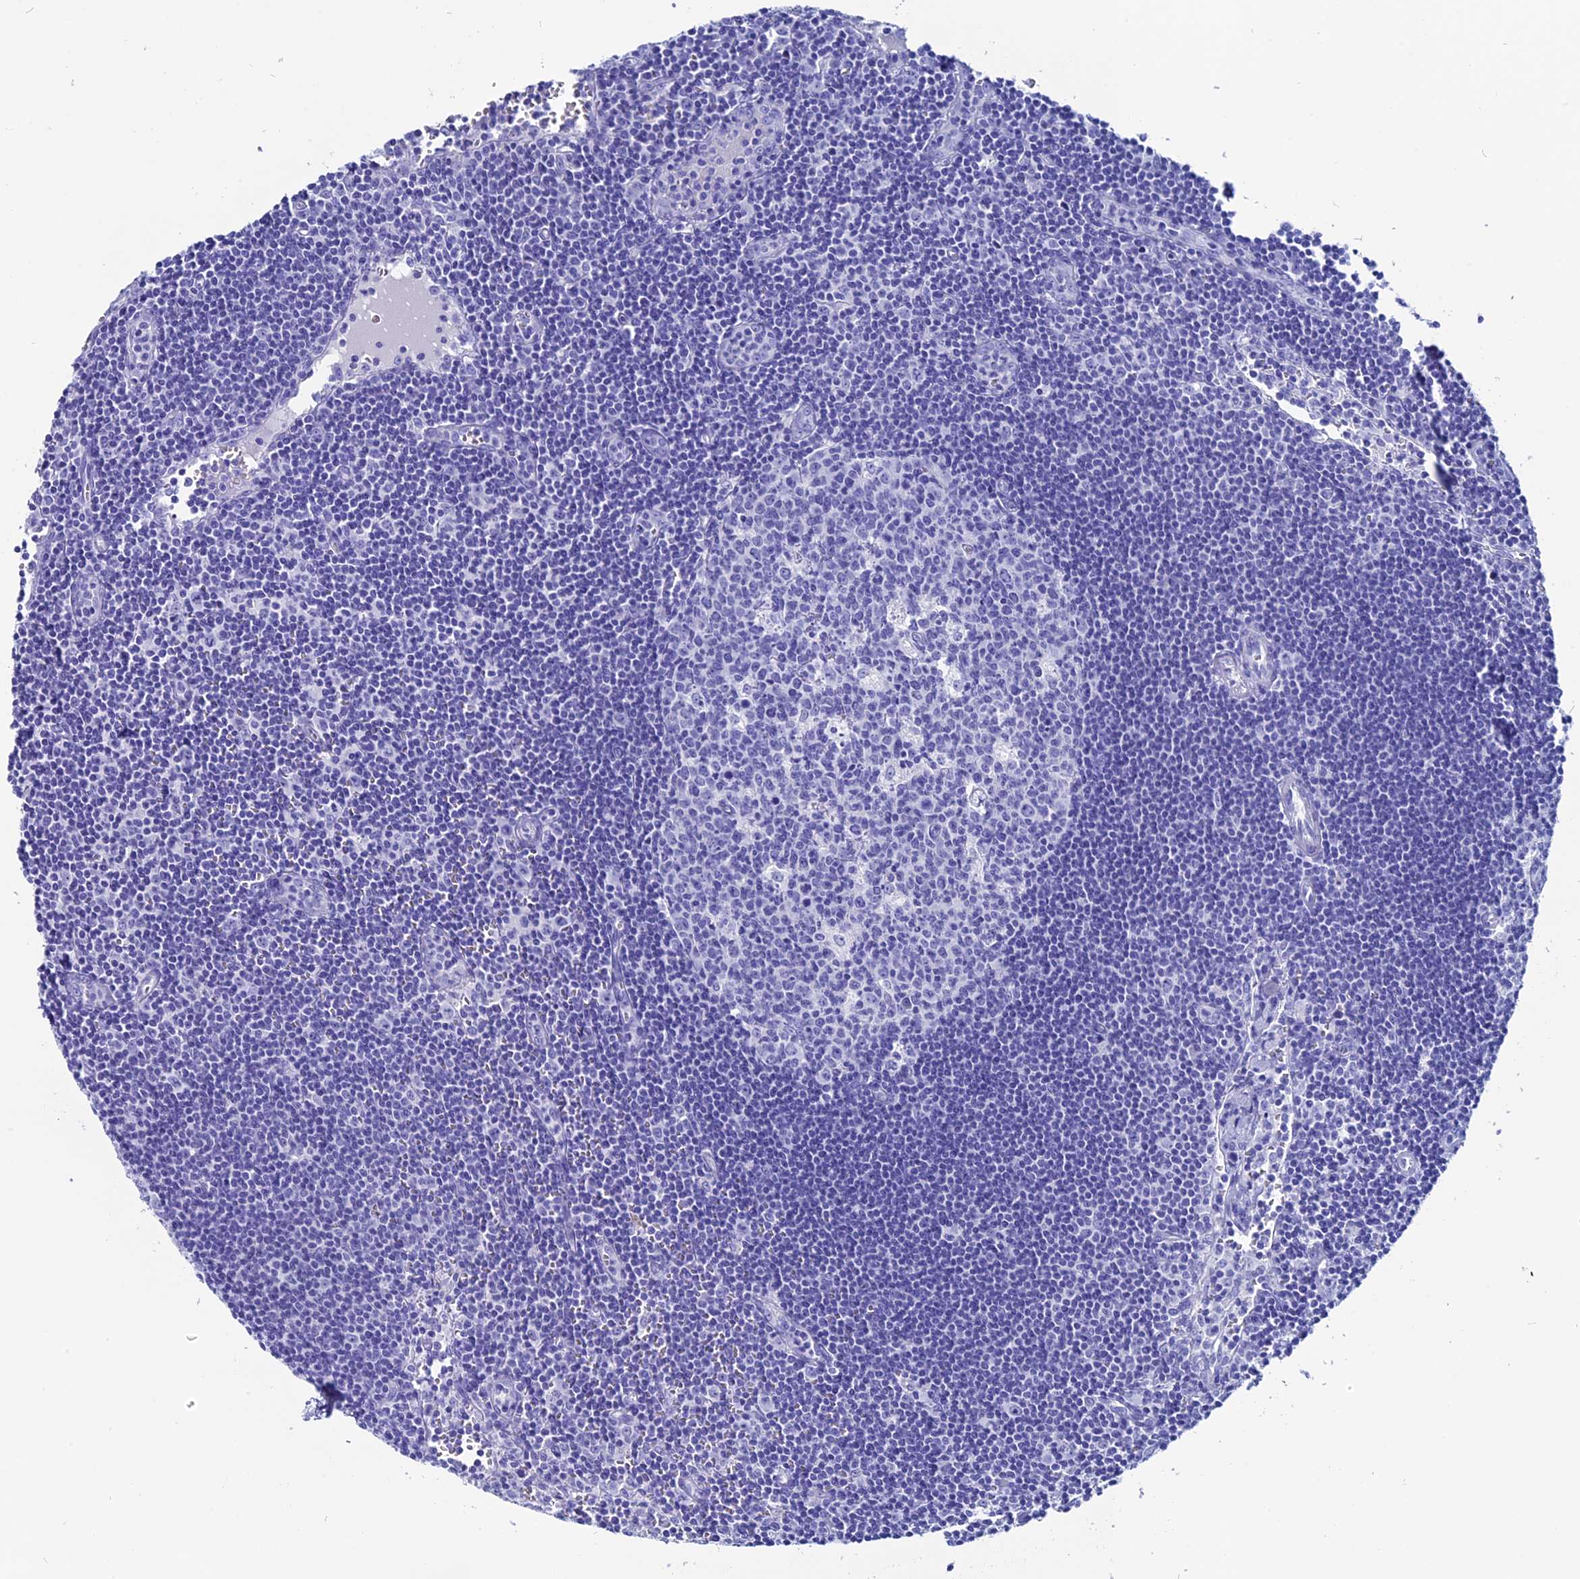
{"staining": {"intensity": "negative", "quantity": "none", "location": "none"}, "tissue": "lymph node", "cell_type": "Germinal center cells", "image_type": "normal", "snomed": [{"axis": "morphology", "description": "Normal tissue, NOS"}, {"axis": "topography", "description": "Lymph node"}], "caption": "Germinal center cells are negative for brown protein staining in benign lymph node.", "gene": "ANKRD29", "patient": {"sex": "female", "age": 32}}